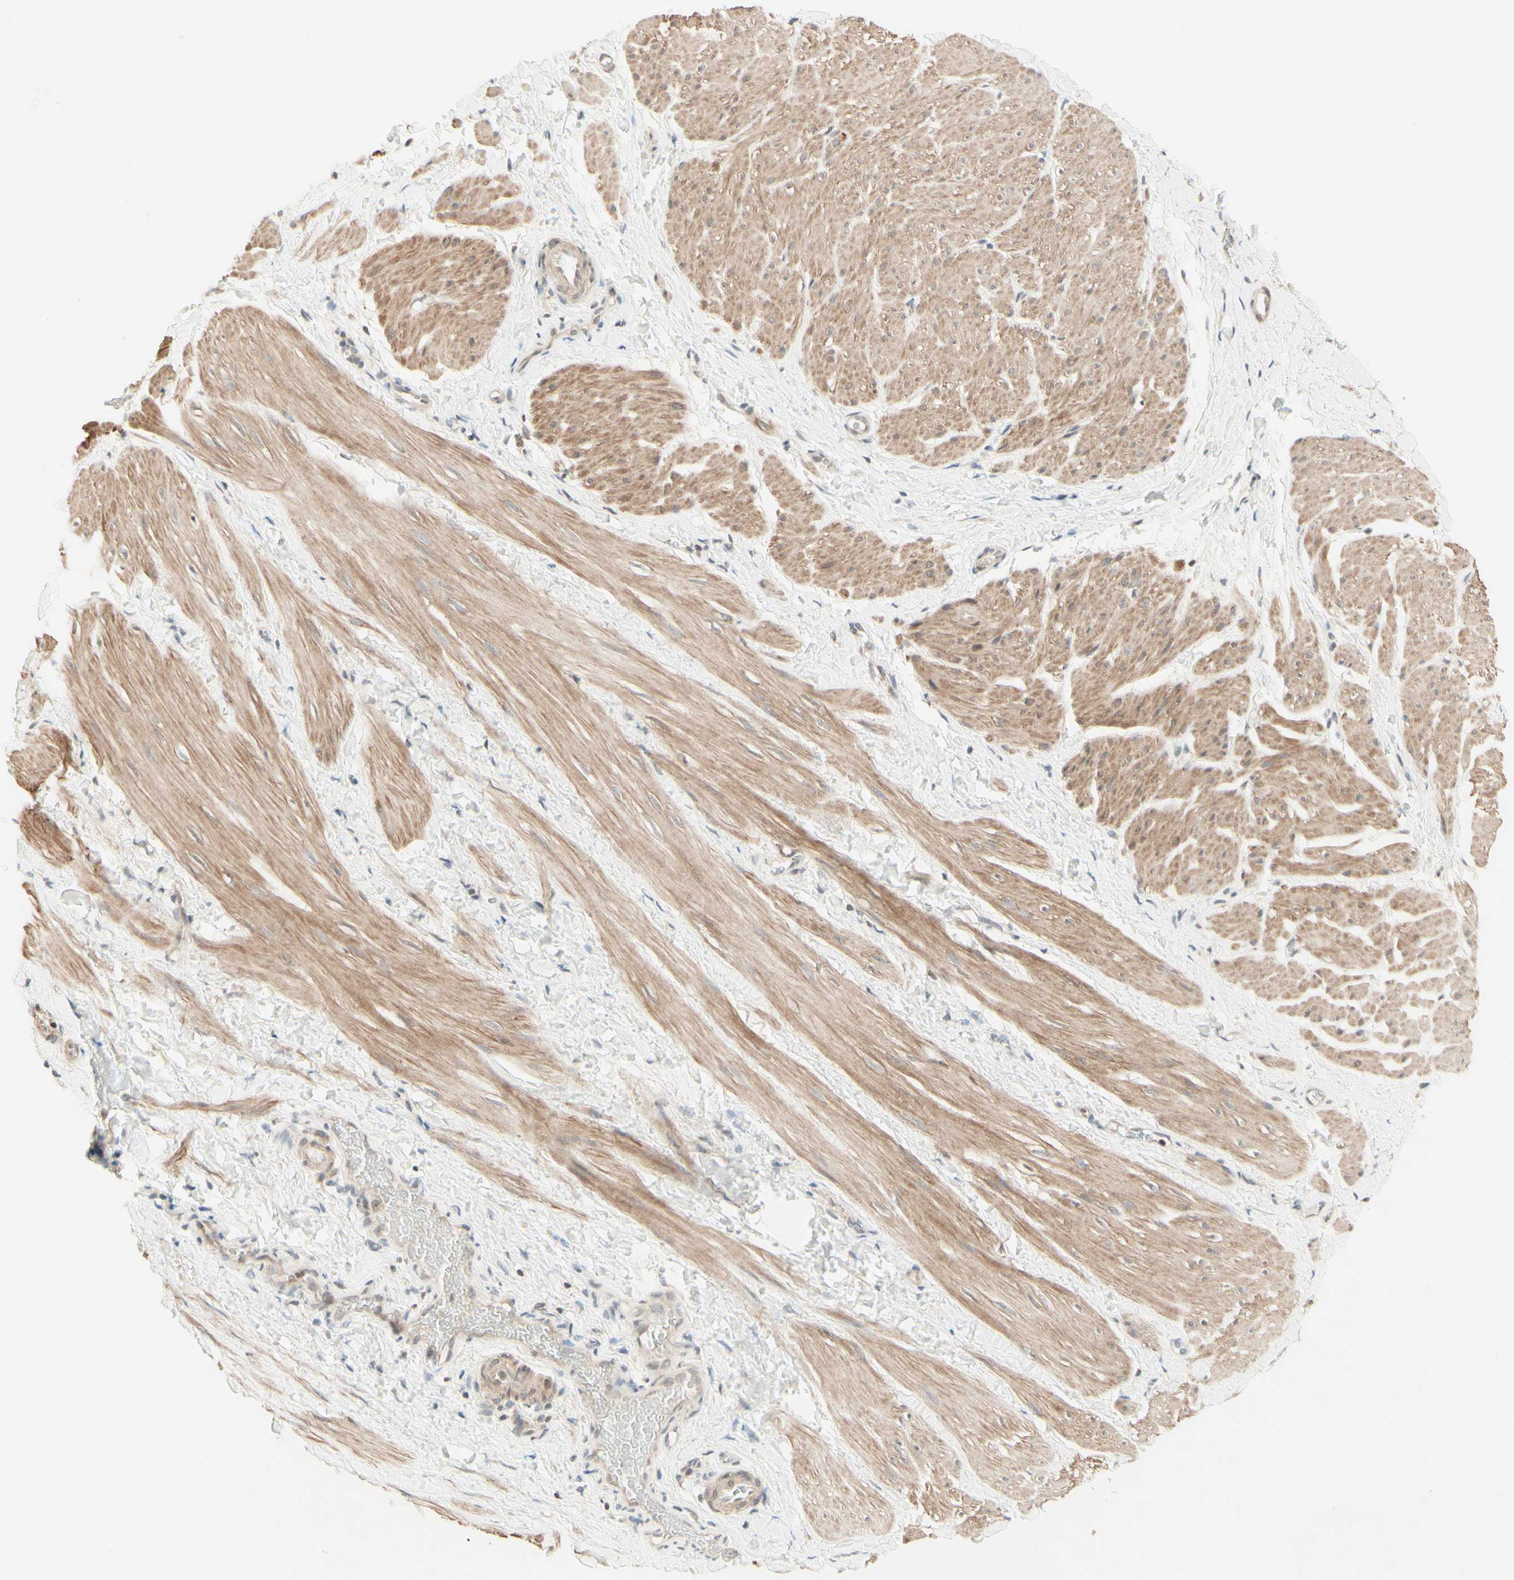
{"staining": {"intensity": "weak", "quantity": ">75%", "location": "cytoplasmic/membranous"}, "tissue": "smooth muscle", "cell_type": "Smooth muscle cells", "image_type": "normal", "snomed": [{"axis": "morphology", "description": "Normal tissue, NOS"}, {"axis": "topography", "description": "Smooth muscle"}], "caption": "Protein expression analysis of normal smooth muscle demonstrates weak cytoplasmic/membranous expression in about >75% of smooth muscle cells.", "gene": "ZW10", "patient": {"sex": "male", "age": 16}}